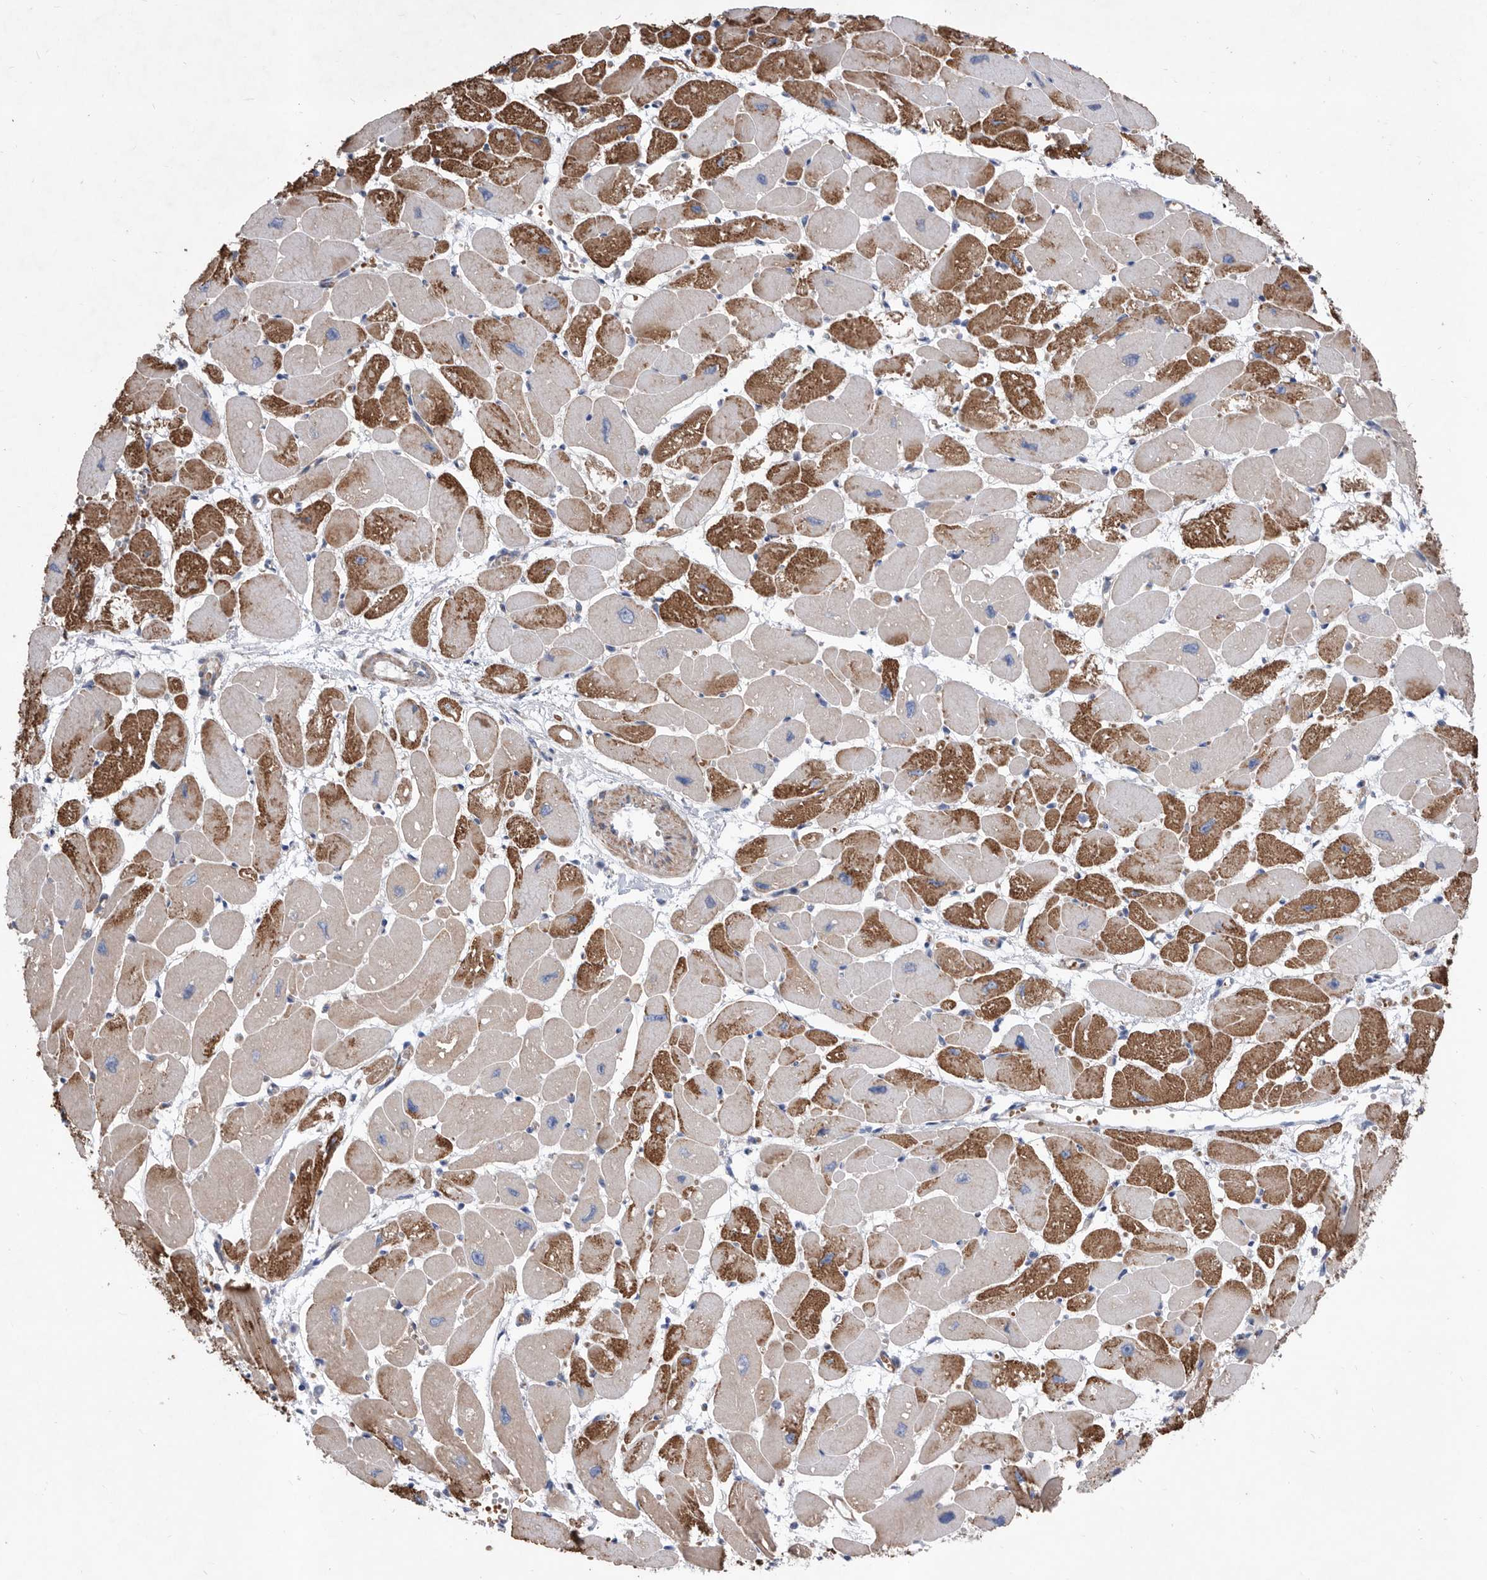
{"staining": {"intensity": "strong", "quantity": "25%-75%", "location": "cytoplasmic/membranous"}, "tissue": "heart muscle", "cell_type": "Cardiomyocytes", "image_type": "normal", "snomed": [{"axis": "morphology", "description": "Normal tissue, NOS"}, {"axis": "topography", "description": "Heart"}], "caption": "A brown stain shows strong cytoplasmic/membranous staining of a protein in cardiomyocytes of benign heart muscle. The protein of interest is shown in brown color, while the nuclei are stained blue.", "gene": "ATP13A3", "patient": {"sex": "female", "age": 54}}